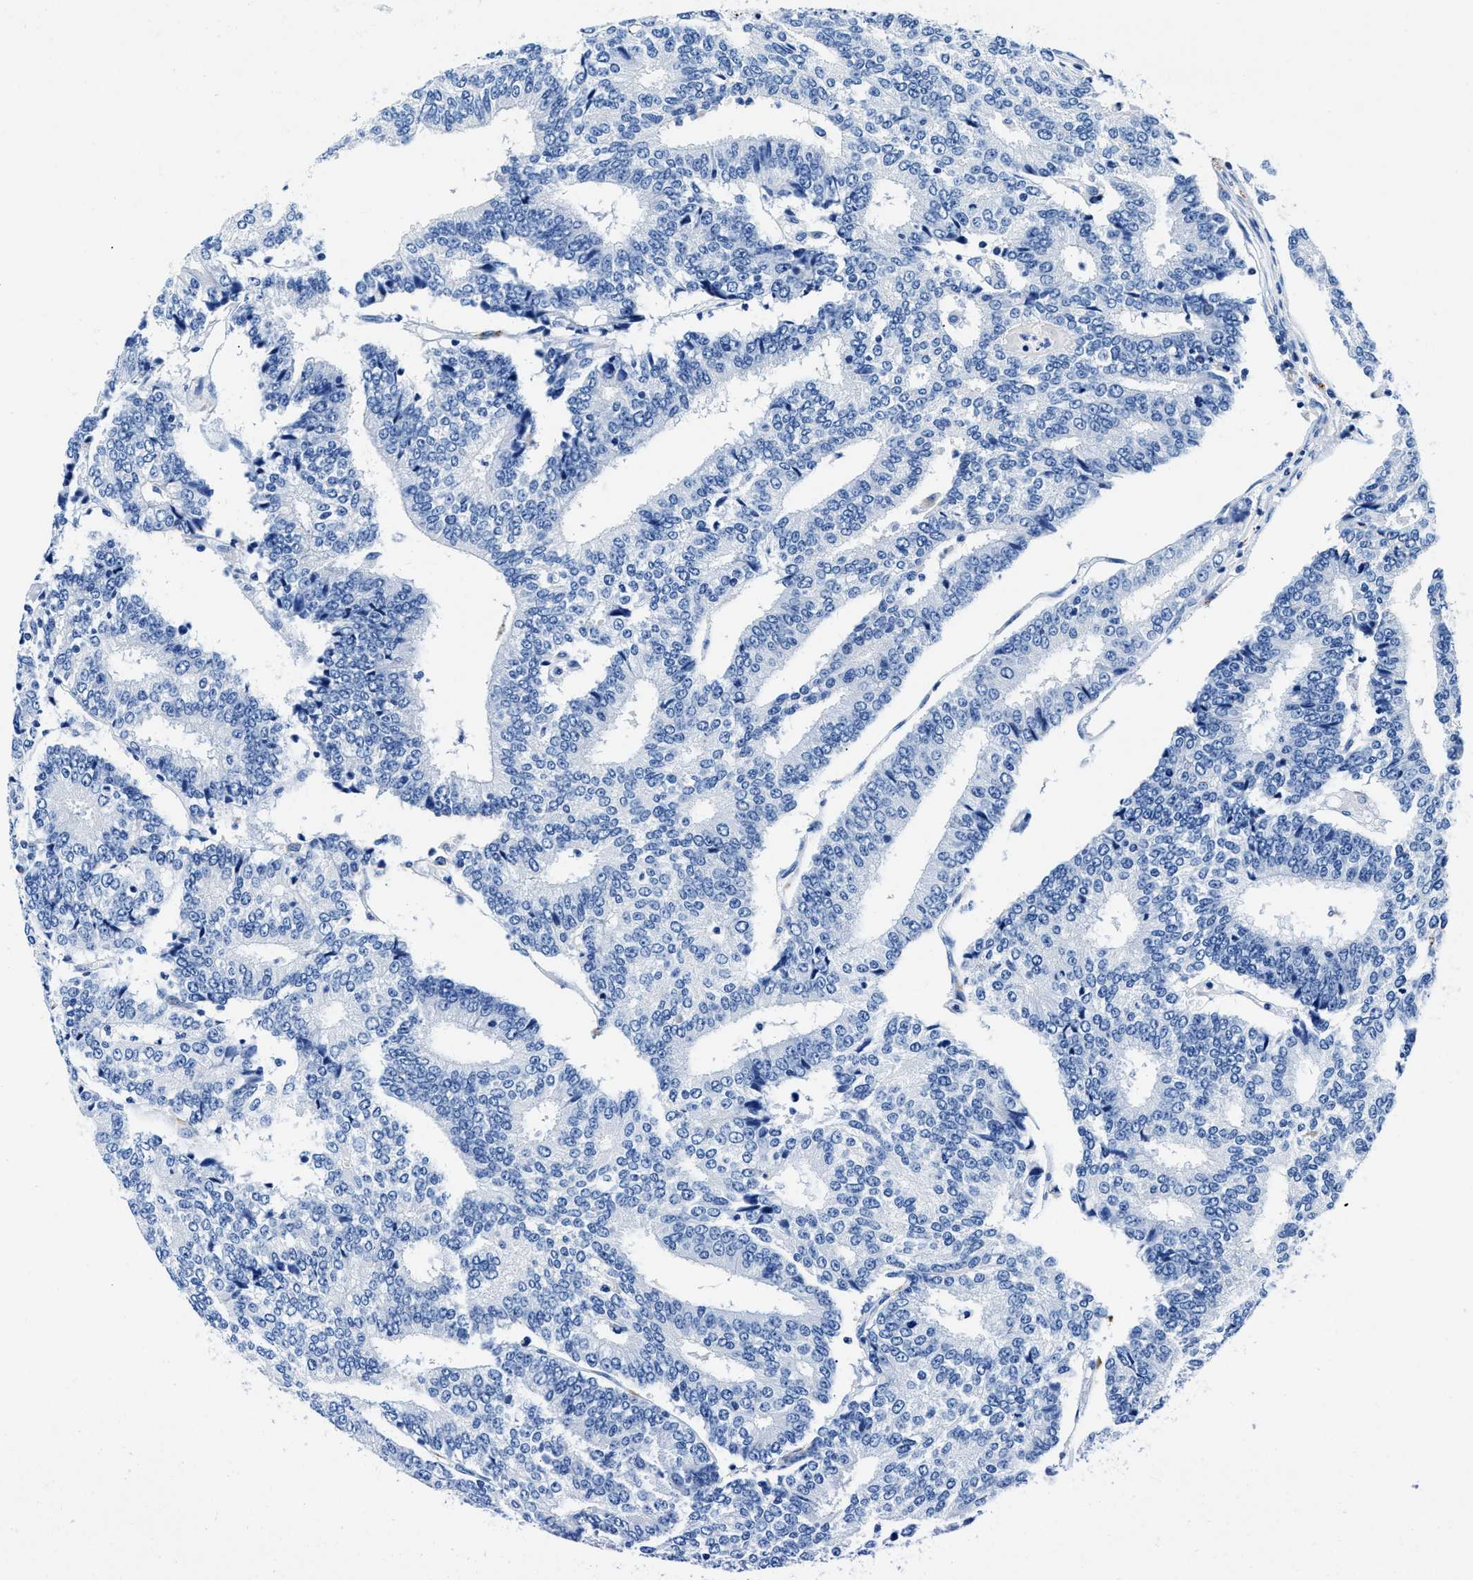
{"staining": {"intensity": "negative", "quantity": "none", "location": "none"}, "tissue": "prostate cancer", "cell_type": "Tumor cells", "image_type": "cancer", "snomed": [{"axis": "morphology", "description": "Normal tissue, NOS"}, {"axis": "morphology", "description": "Adenocarcinoma, High grade"}, {"axis": "topography", "description": "Prostate"}, {"axis": "topography", "description": "Seminal veicle"}], "caption": "There is no significant expression in tumor cells of prostate high-grade adenocarcinoma.", "gene": "OR14K1", "patient": {"sex": "male", "age": 55}}